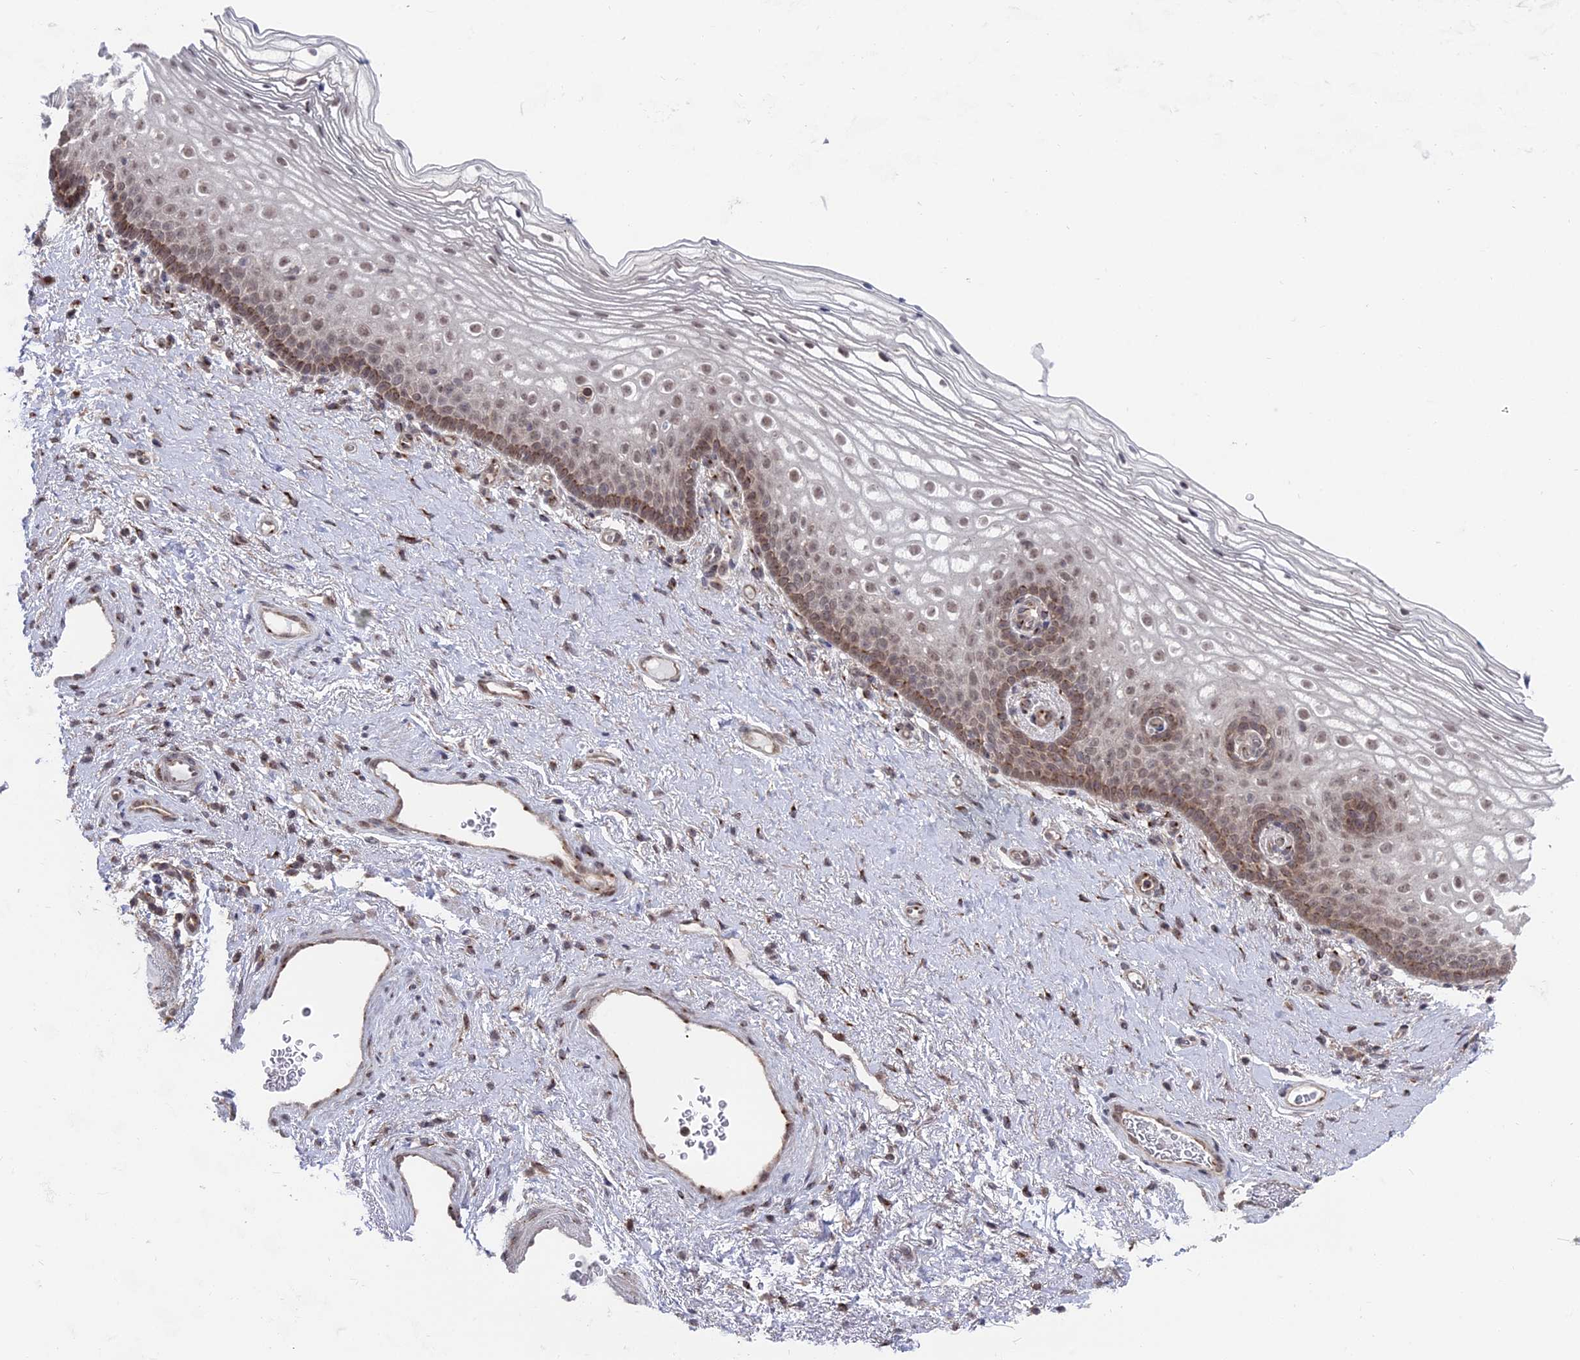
{"staining": {"intensity": "moderate", "quantity": "25%-75%", "location": "cytoplasmic/membranous,nuclear"}, "tissue": "vagina", "cell_type": "Squamous epithelial cells", "image_type": "normal", "snomed": [{"axis": "morphology", "description": "Normal tissue, NOS"}, {"axis": "topography", "description": "Vagina"}], "caption": "Moderate cytoplasmic/membranous,nuclear staining for a protein is present in about 25%-75% of squamous epithelial cells of normal vagina using immunohistochemistry (IHC).", "gene": "FHIP2A", "patient": {"sex": "female", "age": 60}}